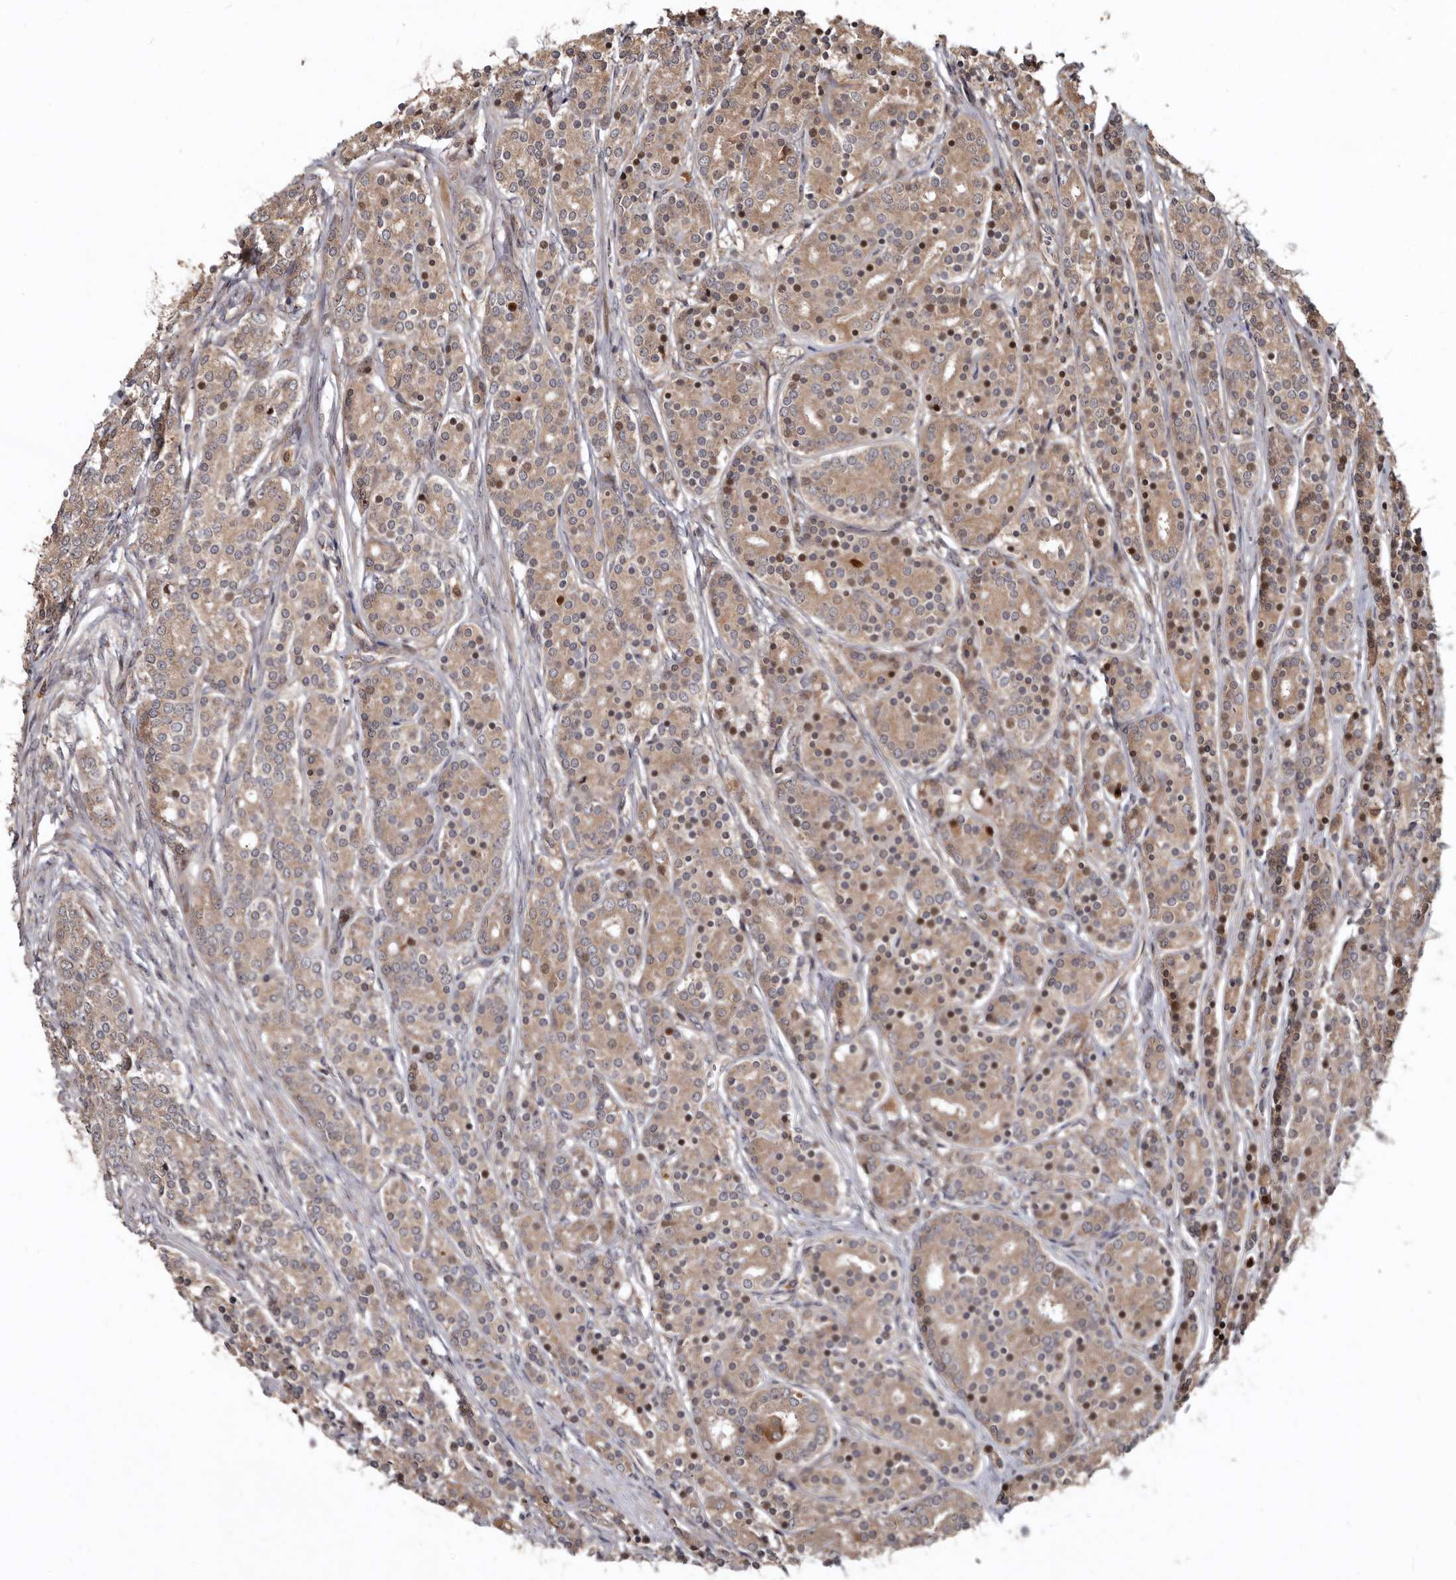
{"staining": {"intensity": "weak", "quantity": ">75%", "location": "cytoplasmic/membranous,nuclear"}, "tissue": "prostate cancer", "cell_type": "Tumor cells", "image_type": "cancer", "snomed": [{"axis": "morphology", "description": "Adenocarcinoma, High grade"}, {"axis": "topography", "description": "Prostate"}], "caption": "IHC of human prostate cancer (adenocarcinoma (high-grade)) reveals low levels of weak cytoplasmic/membranous and nuclear staining in approximately >75% of tumor cells.", "gene": "WEE2", "patient": {"sex": "male", "age": 62}}